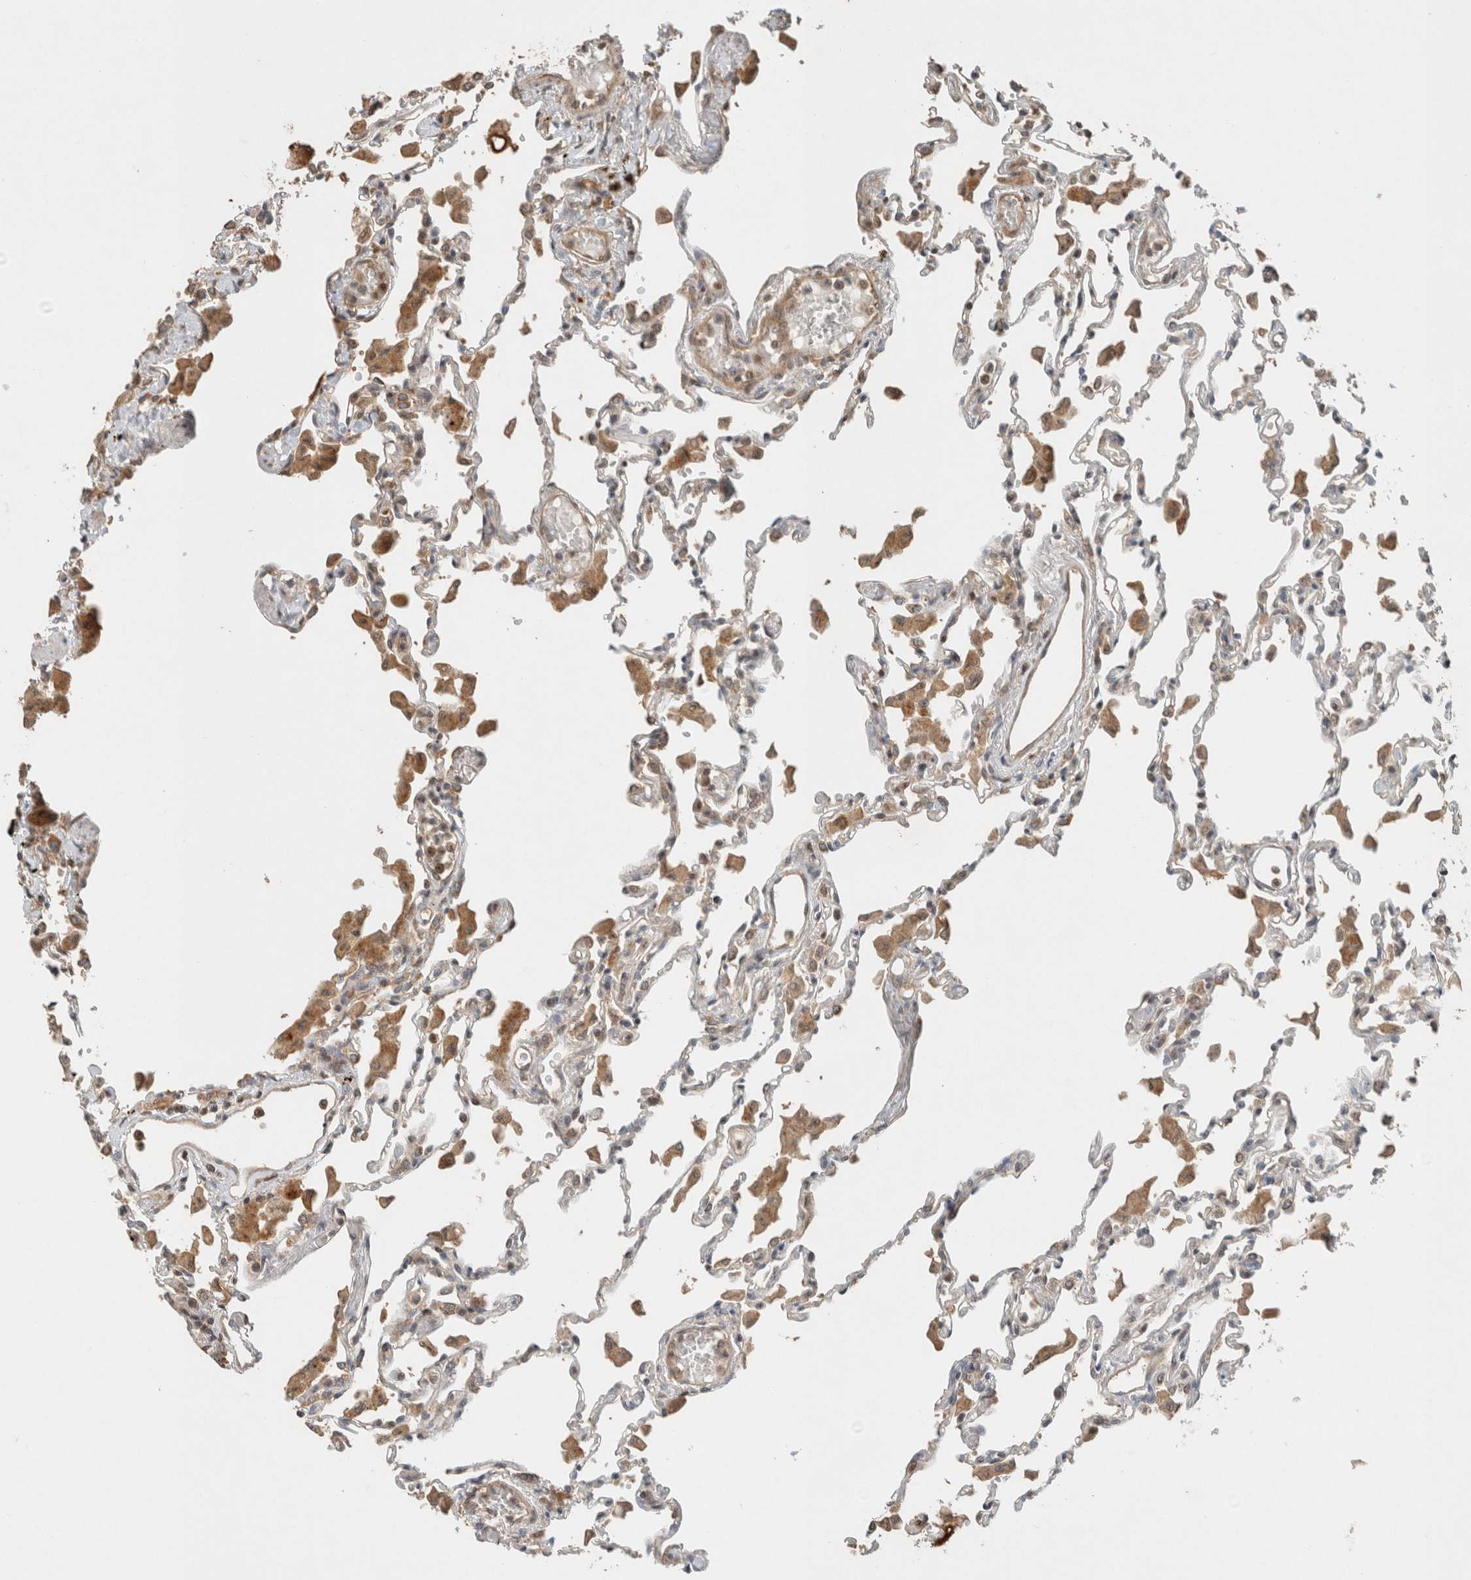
{"staining": {"intensity": "weak", "quantity": "25%-75%", "location": "cytoplasmic/membranous"}, "tissue": "lung", "cell_type": "Alveolar cells", "image_type": "normal", "snomed": [{"axis": "morphology", "description": "Normal tissue, NOS"}, {"axis": "topography", "description": "Bronchus"}, {"axis": "topography", "description": "Lung"}], "caption": "Immunohistochemistry (DAB (3,3'-diaminobenzidine)) staining of unremarkable human lung demonstrates weak cytoplasmic/membranous protein staining in about 25%-75% of alveolar cells. The protein is stained brown, and the nuclei are stained in blue (DAB IHC with brightfield microscopy, high magnification).", "gene": "CAAP1", "patient": {"sex": "female", "age": 49}}